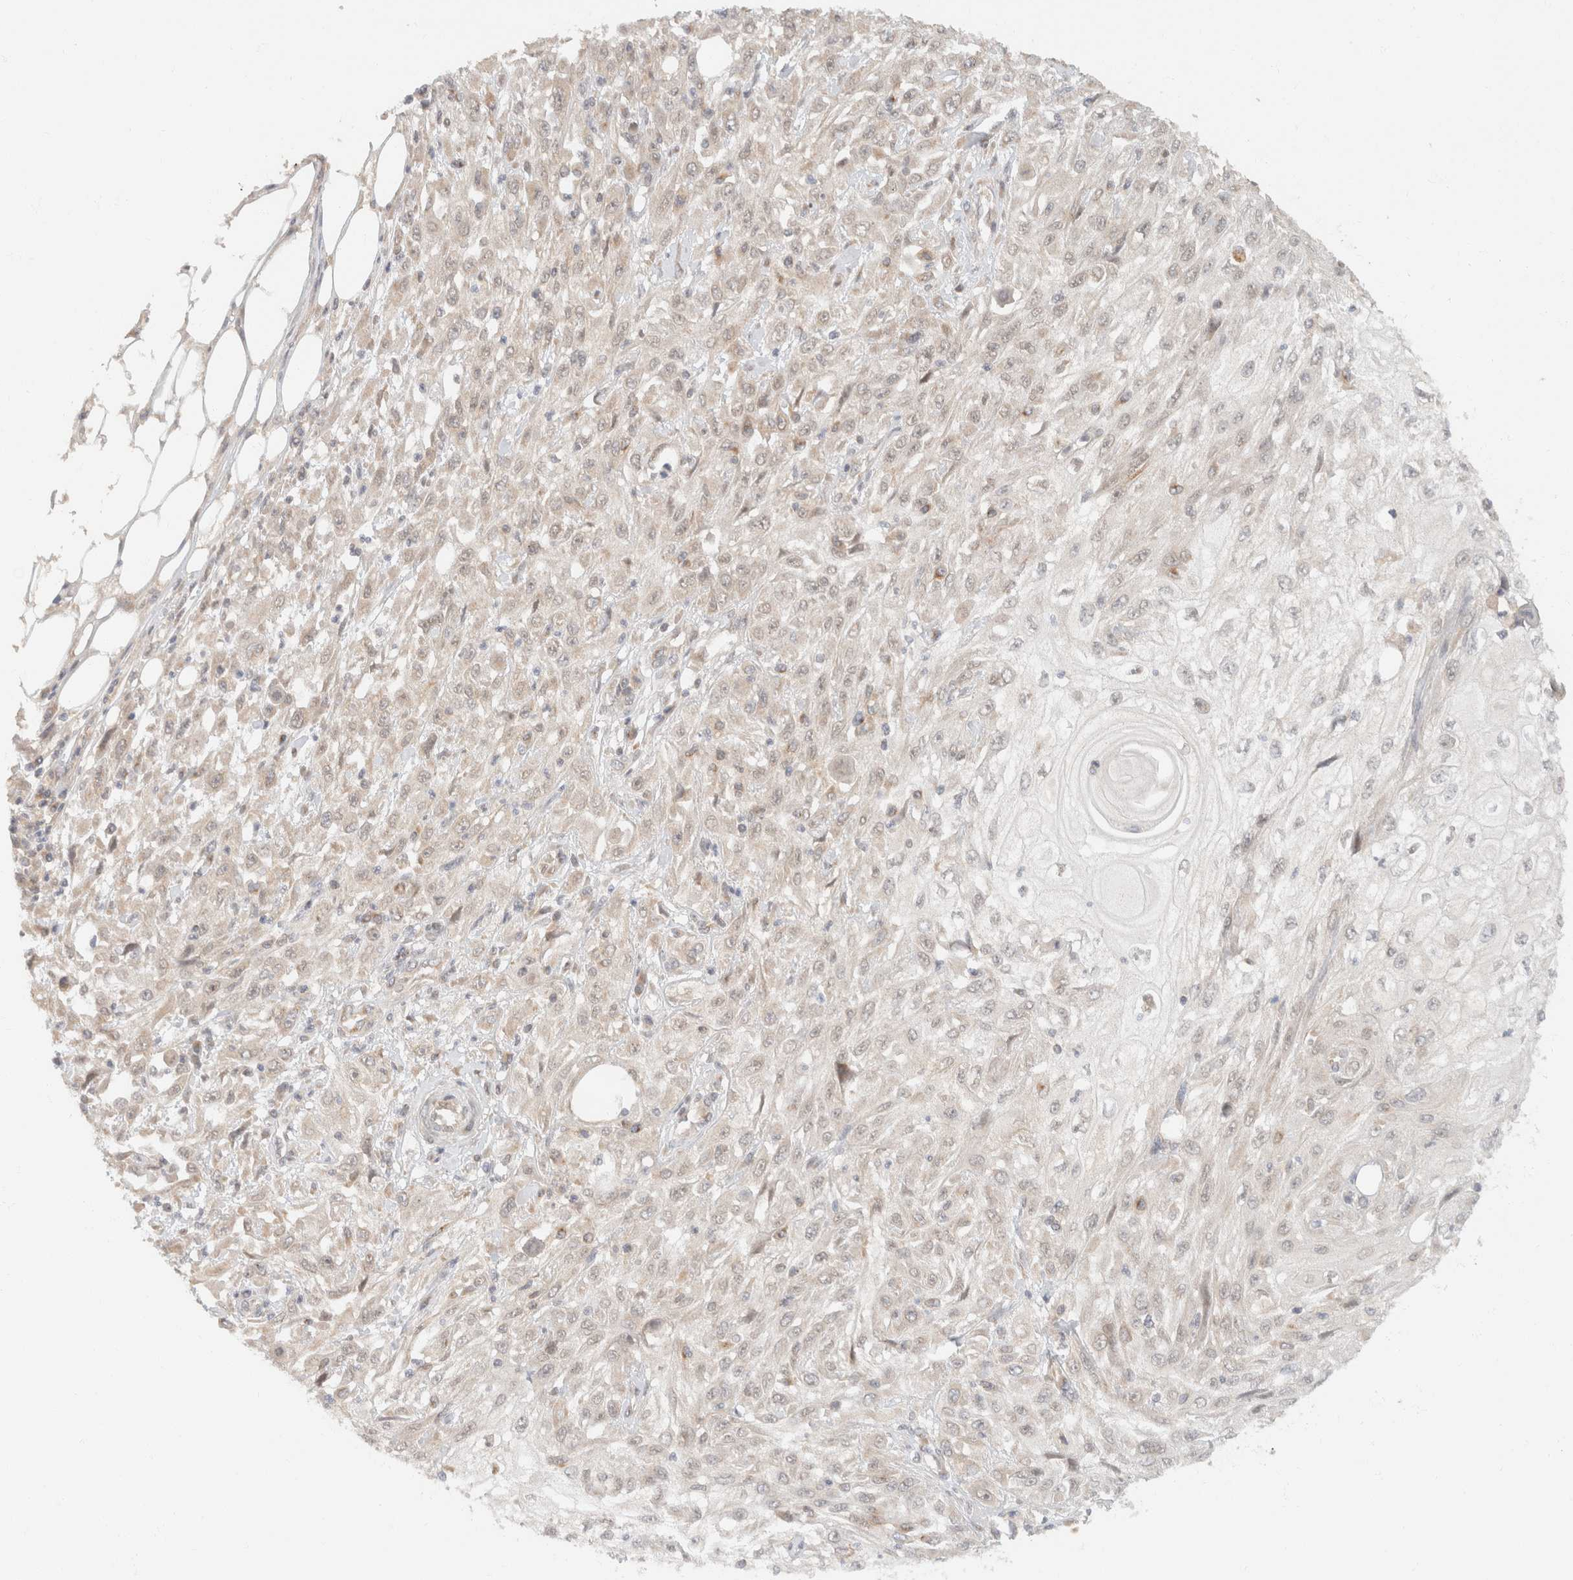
{"staining": {"intensity": "weak", "quantity": "<25%", "location": "cytoplasmic/membranous"}, "tissue": "skin cancer", "cell_type": "Tumor cells", "image_type": "cancer", "snomed": [{"axis": "morphology", "description": "Squamous cell carcinoma, NOS"}, {"axis": "morphology", "description": "Squamous cell carcinoma, metastatic, NOS"}, {"axis": "topography", "description": "Skin"}, {"axis": "topography", "description": "Lymph node"}], "caption": "The micrograph demonstrates no staining of tumor cells in skin squamous cell carcinoma.", "gene": "TACC1", "patient": {"sex": "male", "age": 75}}